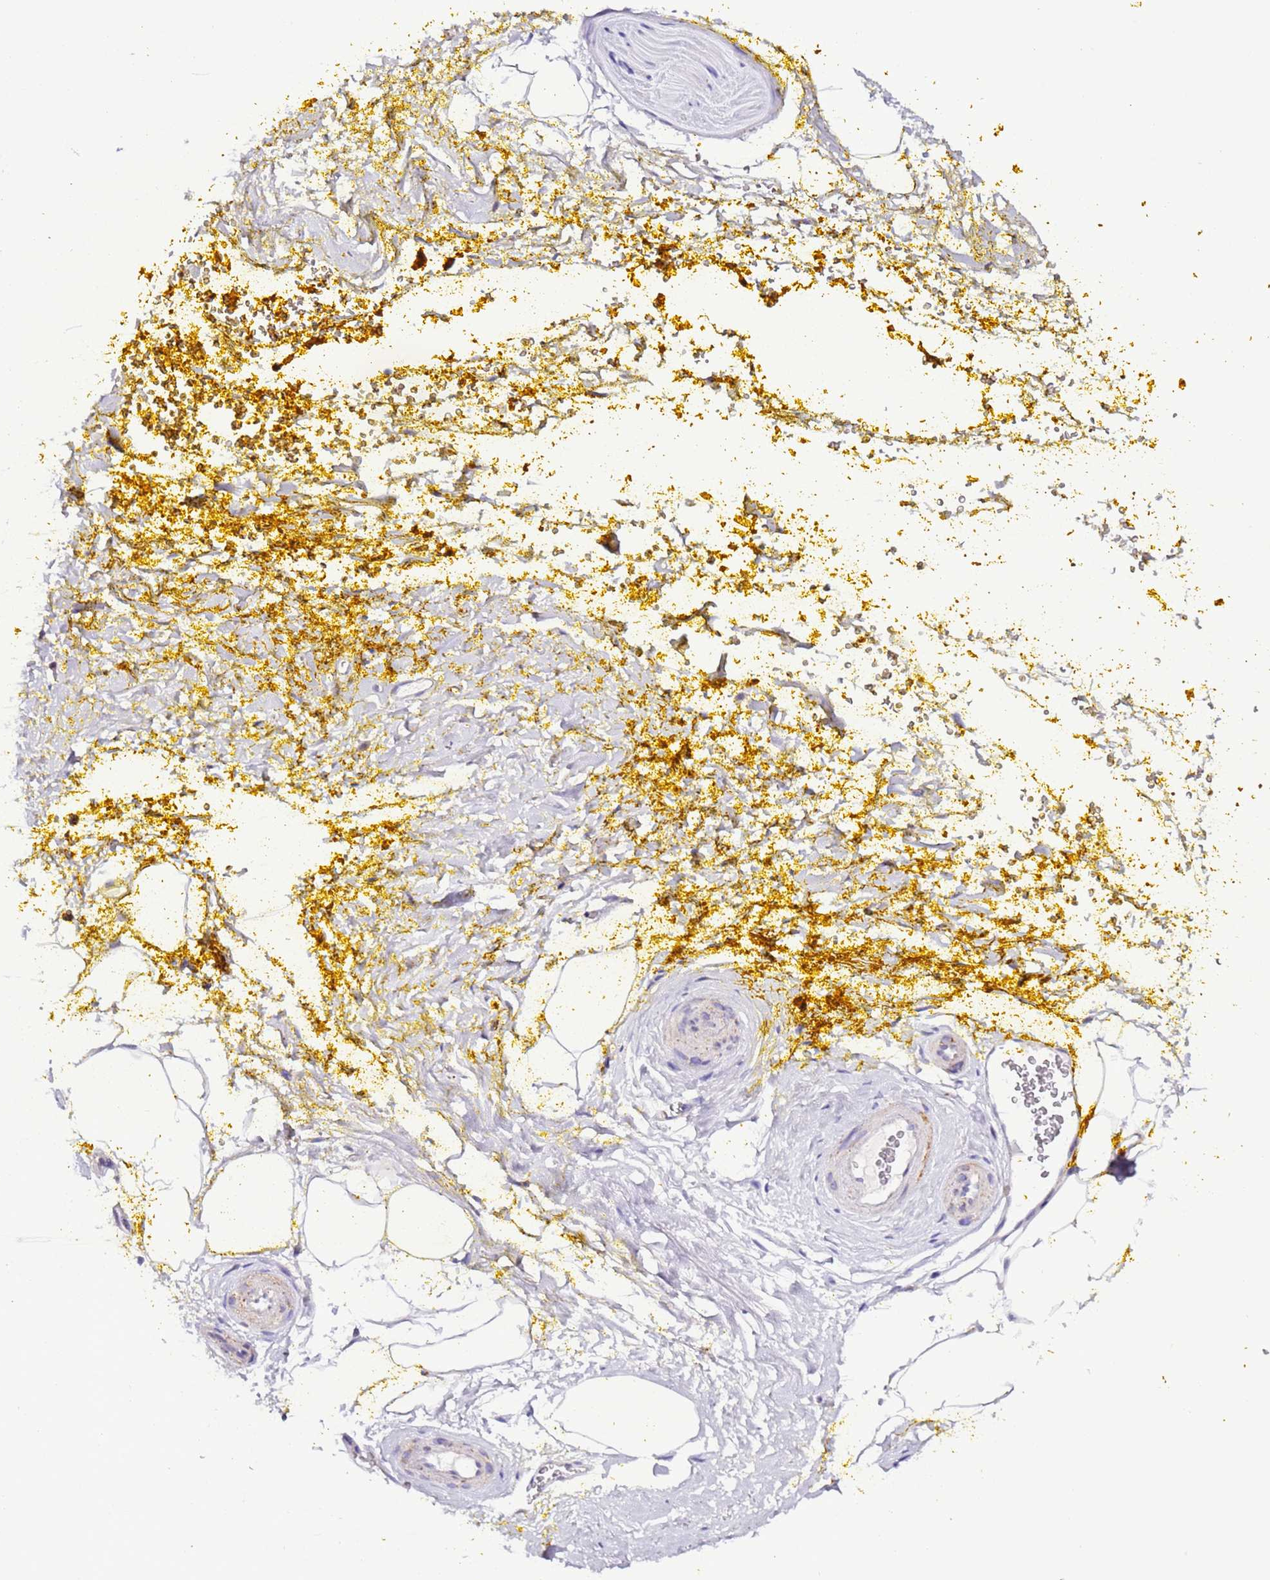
{"staining": {"intensity": "negative", "quantity": "none", "location": "none"}, "tissue": "adipose tissue", "cell_type": "Adipocytes", "image_type": "normal", "snomed": [{"axis": "morphology", "description": "Normal tissue, NOS"}, {"axis": "morphology", "description": "Adenocarcinoma, Low grade"}, {"axis": "topography", "description": "Prostate"}, {"axis": "topography", "description": "Peripheral nerve tissue"}], "caption": "High magnification brightfield microscopy of unremarkable adipose tissue stained with DAB (3,3'-diaminobenzidine) (brown) and counterstained with hematoxylin (blue): adipocytes show no significant staining.", "gene": "UEVLD", "patient": {"sex": "male", "age": 63}}